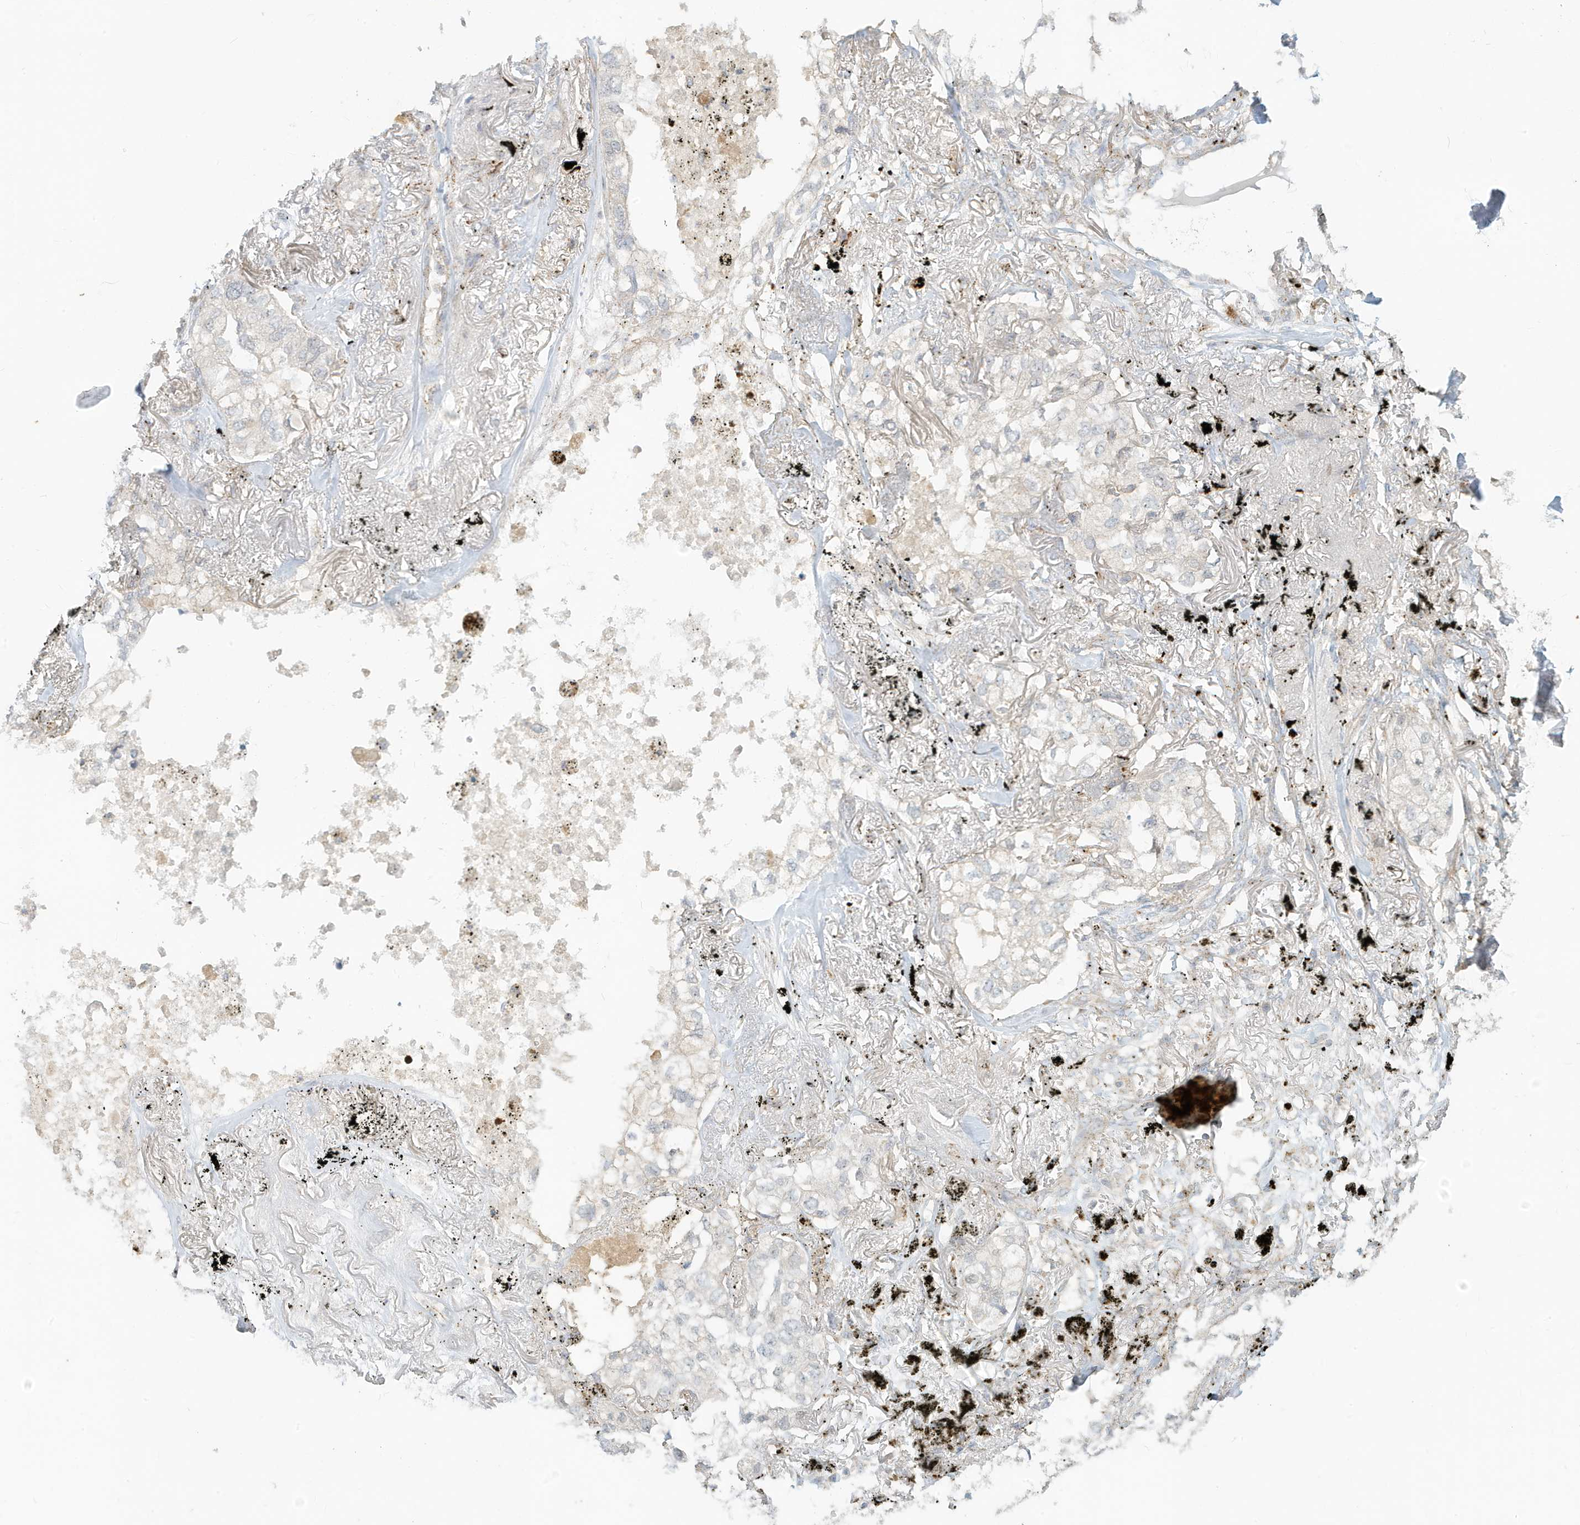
{"staining": {"intensity": "negative", "quantity": "none", "location": "none"}, "tissue": "lung cancer", "cell_type": "Tumor cells", "image_type": "cancer", "snomed": [{"axis": "morphology", "description": "Adenocarcinoma, NOS"}, {"axis": "topography", "description": "Lung"}], "caption": "Immunohistochemistry (IHC) of lung cancer (adenocarcinoma) demonstrates no positivity in tumor cells.", "gene": "MCOLN1", "patient": {"sex": "male", "age": 65}}